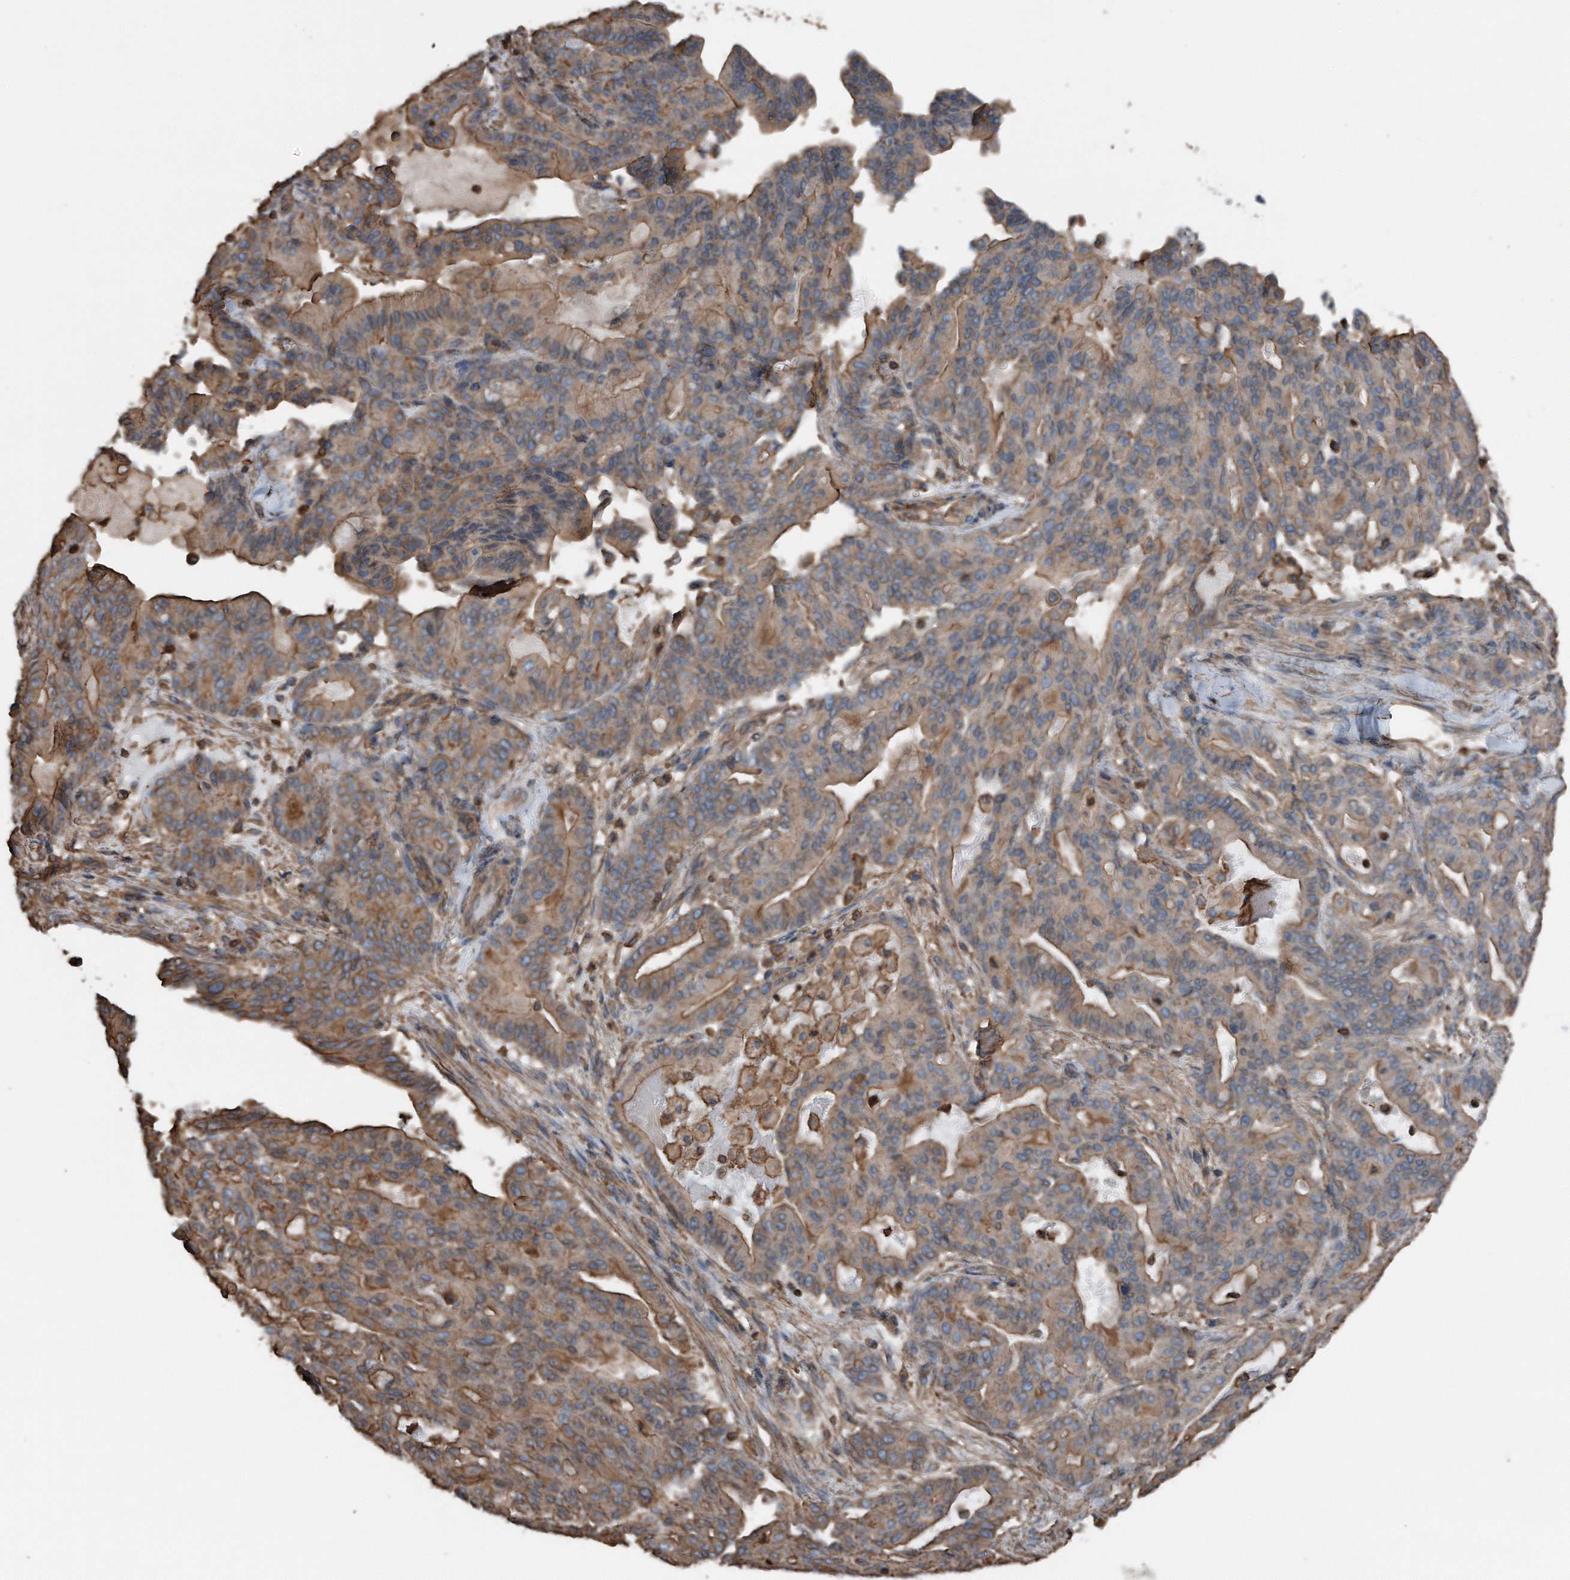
{"staining": {"intensity": "moderate", "quantity": ">75%", "location": "cytoplasmic/membranous"}, "tissue": "pancreatic cancer", "cell_type": "Tumor cells", "image_type": "cancer", "snomed": [{"axis": "morphology", "description": "Adenocarcinoma, NOS"}, {"axis": "topography", "description": "Pancreas"}], "caption": "Pancreatic cancer (adenocarcinoma) stained for a protein (brown) displays moderate cytoplasmic/membranous positive positivity in about >75% of tumor cells.", "gene": "RSPO3", "patient": {"sex": "male", "age": 63}}